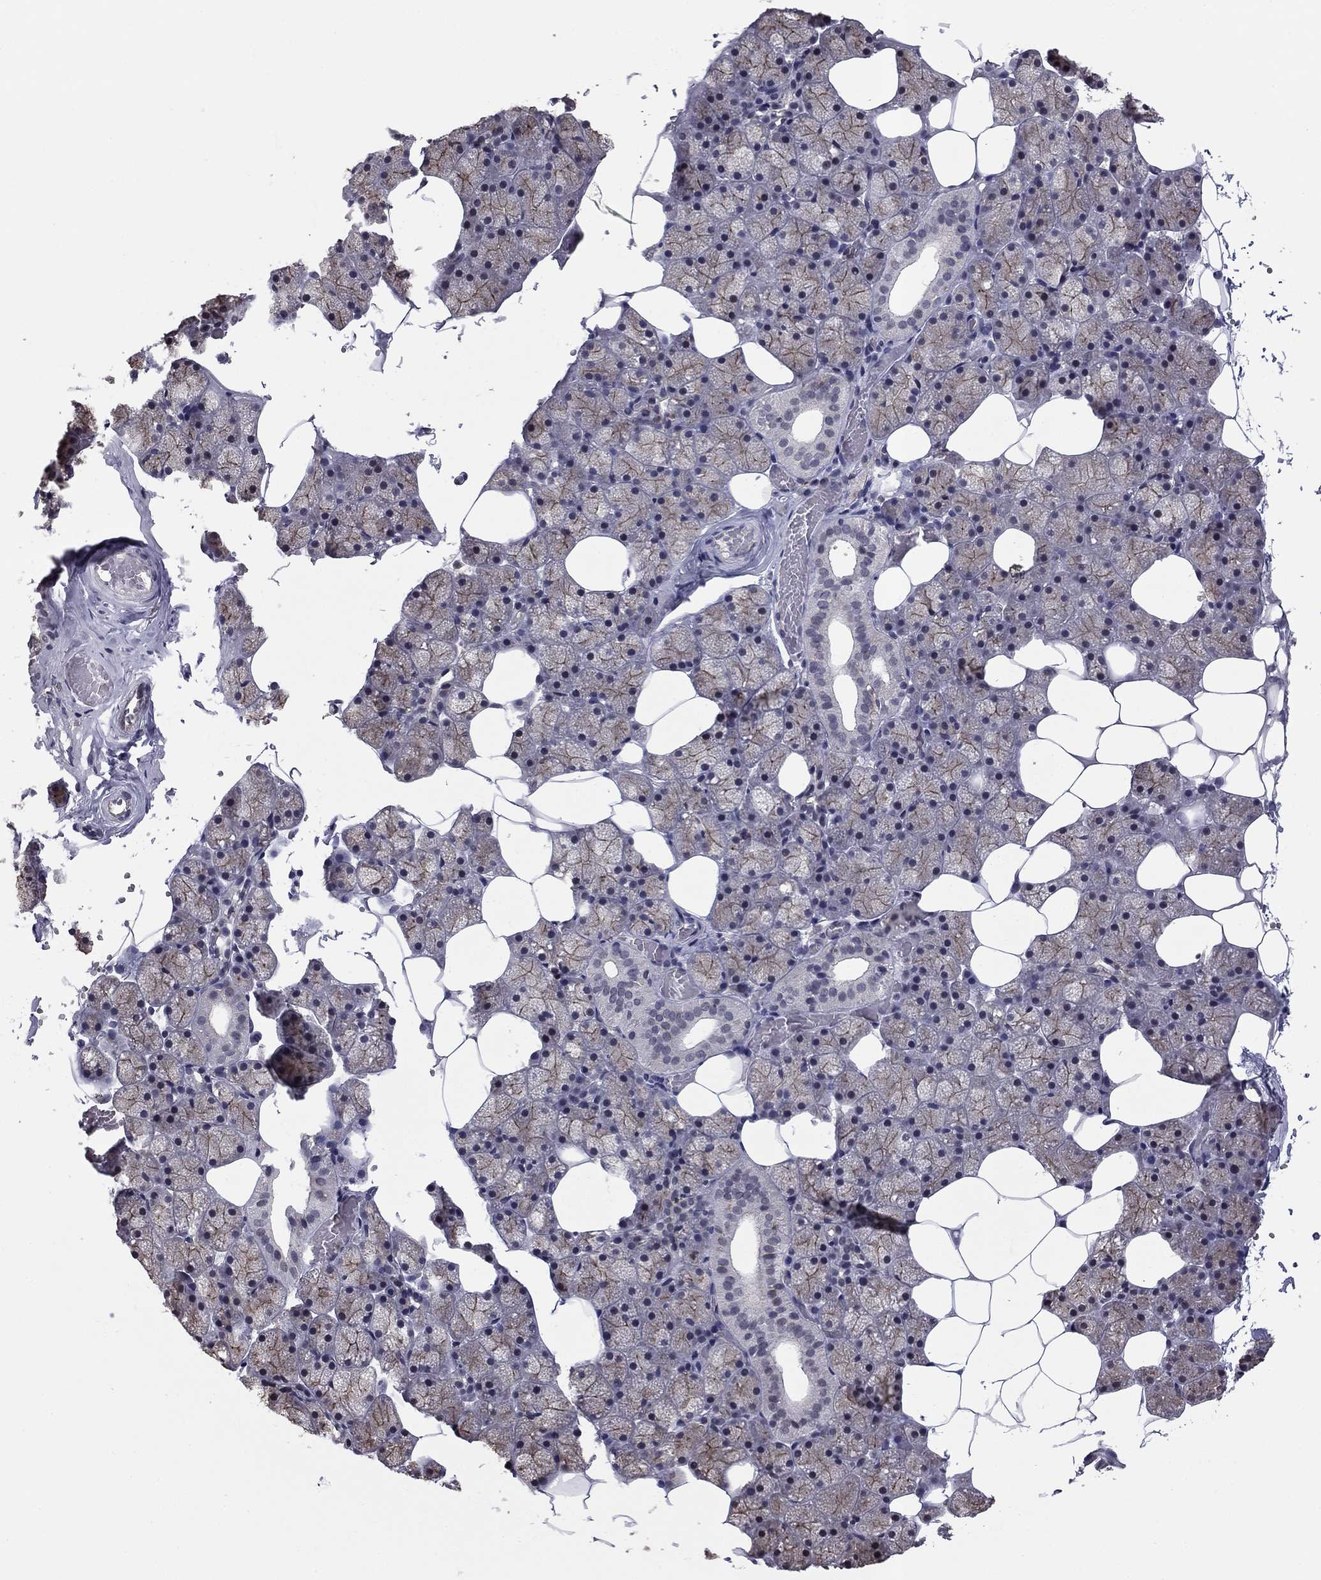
{"staining": {"intensity": "moderate", "quantity": "<25%", "location": "cytoplasmic/membranous"}, "tissue": "salivary gland", "cell_type": "Glandular cells", "image_type": "normal", "snomed": [{"axis": "morphology", "description": "Normal tissue, NOS"}, {"axis": "topography", "description": "Salivary gland"}], "caption": "Immunohistochemistry (IHC) of unremarkable human salivary gland exhibits low levels of moderate cytoplasmic/membranous staining in about <25% of glandular cells. (DAB (3,3'-diaminobenzidine) IHC with brightfield microscopy, high magnification).", "gene": "PLCB2", "patient": {"sex": "male", "age": 38}}